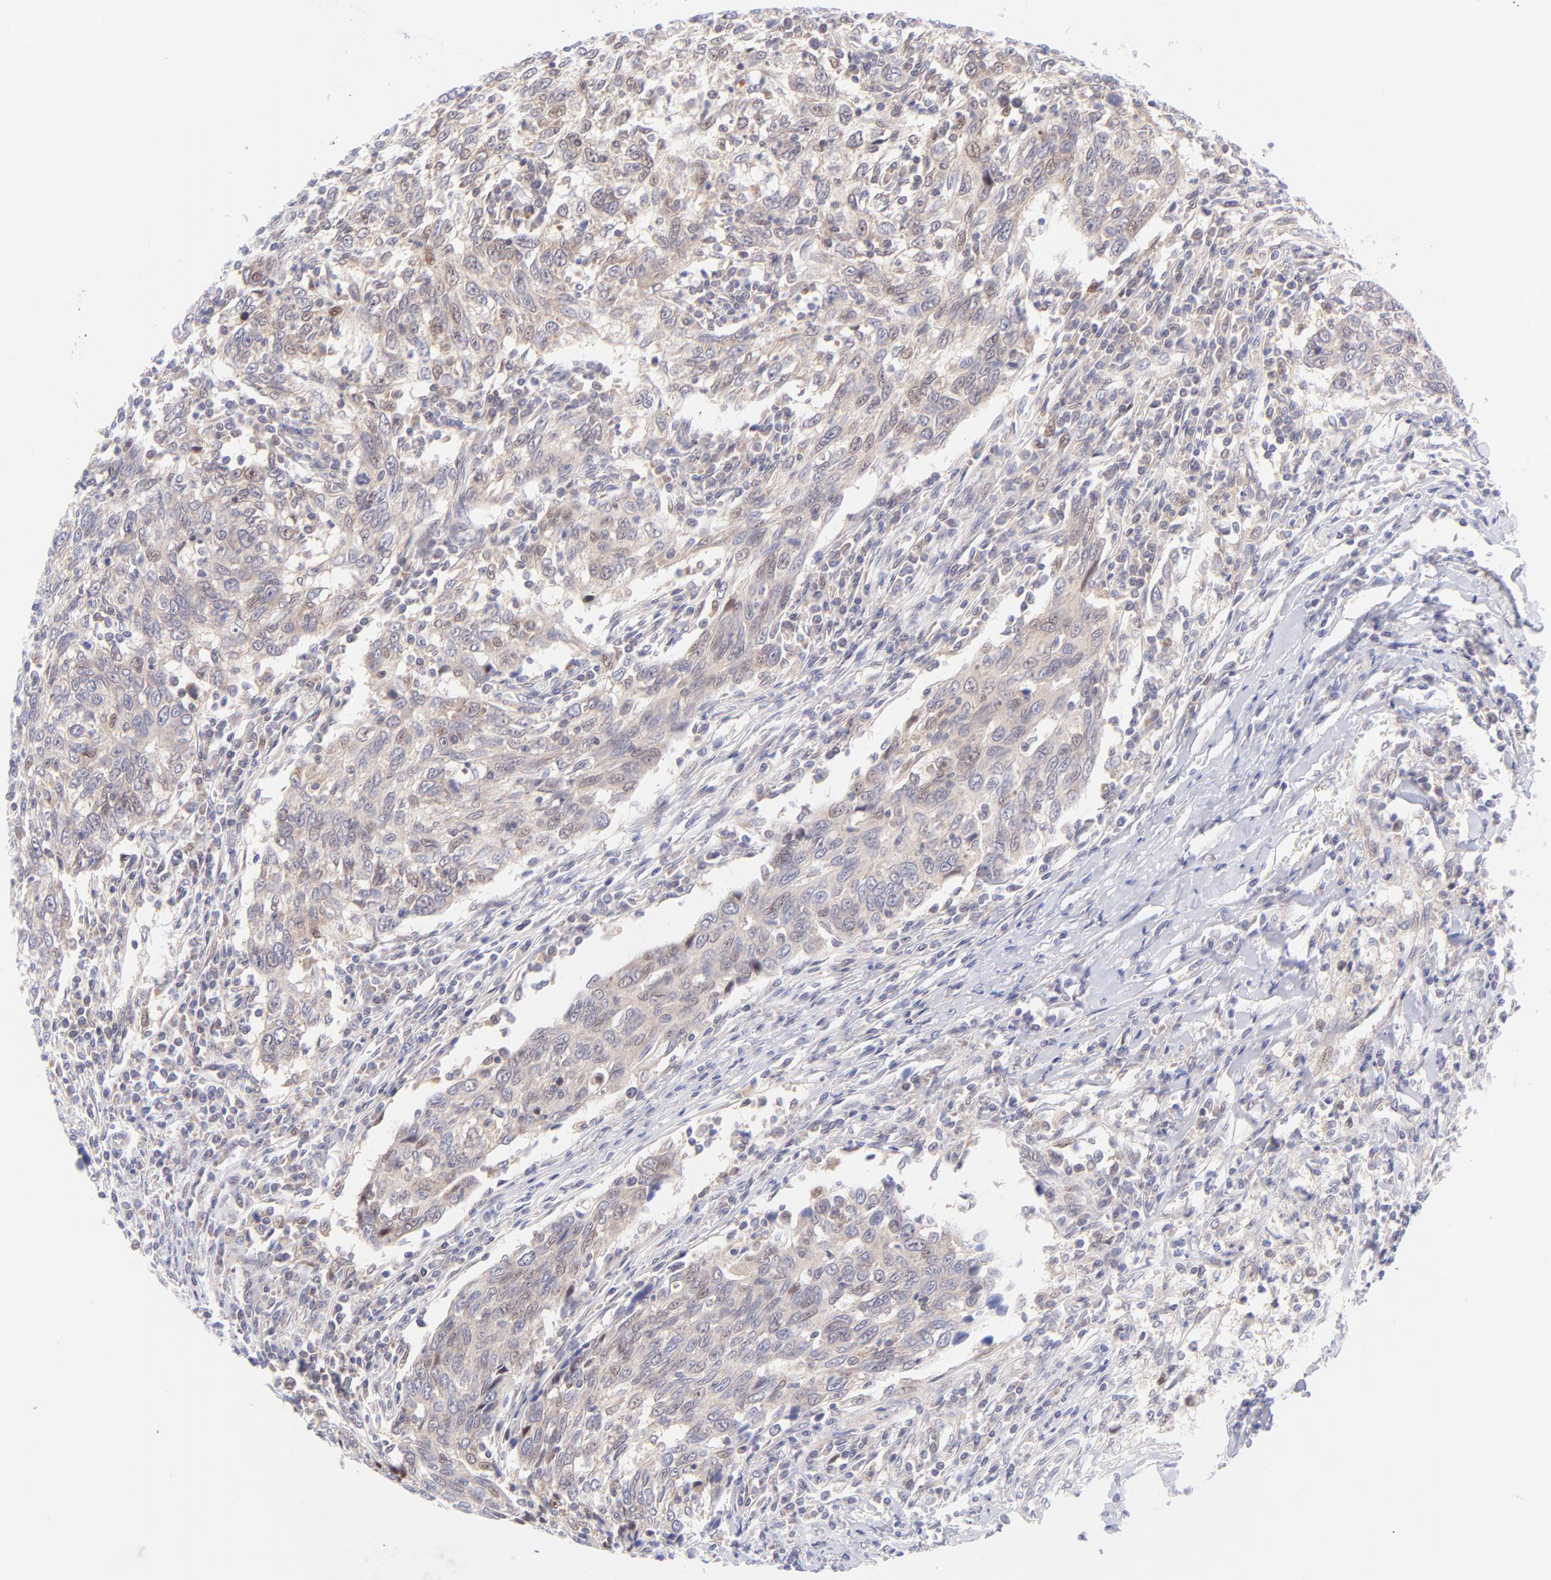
{"staining": {"intensity": "weak", "quantity": ">75%", "location": "cytoplasmic/membranous"}, "tissue": "breast cancer", "cell_type": "Tumor cells", "image_type": "cancer", "snomed": [{"axis": "morphology", "description": "Duct carcinoma"}, {"axis": "topography", "description": "Breast"}], "caption": "A brown stain labels weak cytoplasmic/membranous positivity of a protein in human intraductal carcinoma (breast) tumor cells.", "gene": "PBDC1", "patient": {"sex": "female", "age": 50}}